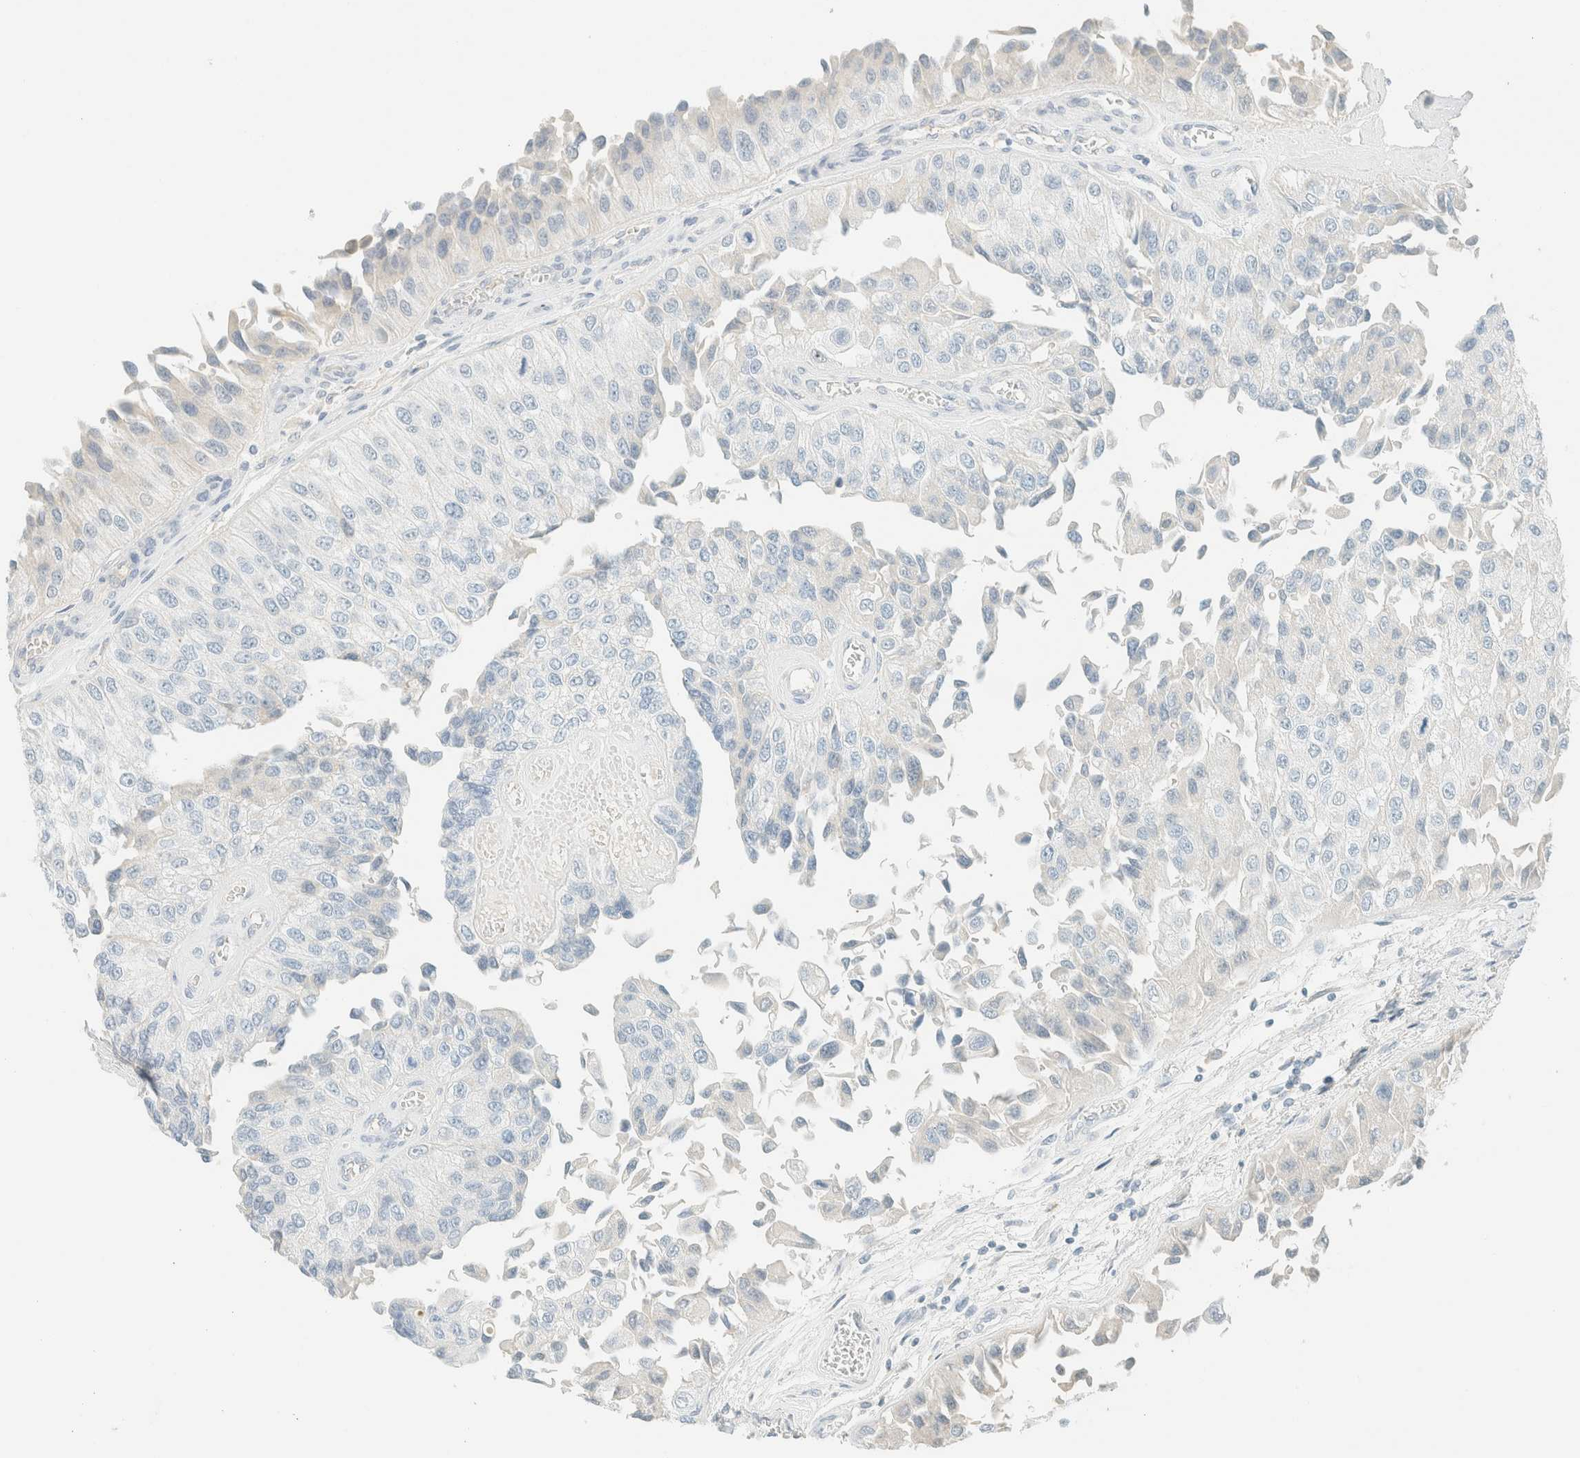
{"staining": {"intensity": "negative", "quantity": "none", "location": "none"}, "tissue": "urothelial cancer", "cell_type": "Tumor cells", "image_type": "cancer", "snomed": [{"axis": "morphology", "description": "Urothelial carcinoma, High grade"}, {"axis": "topography", "description": "Kidney"}, {"axis": "topography", "description": "Urinary bladder"}], "caption": "This is an immunohistochemistry (IHC) photomicrograph of human urothelial cancer. There is no expression in tumor cells.", "gene": "GPA33", "patient": {"sex": "male", "age": 77}}